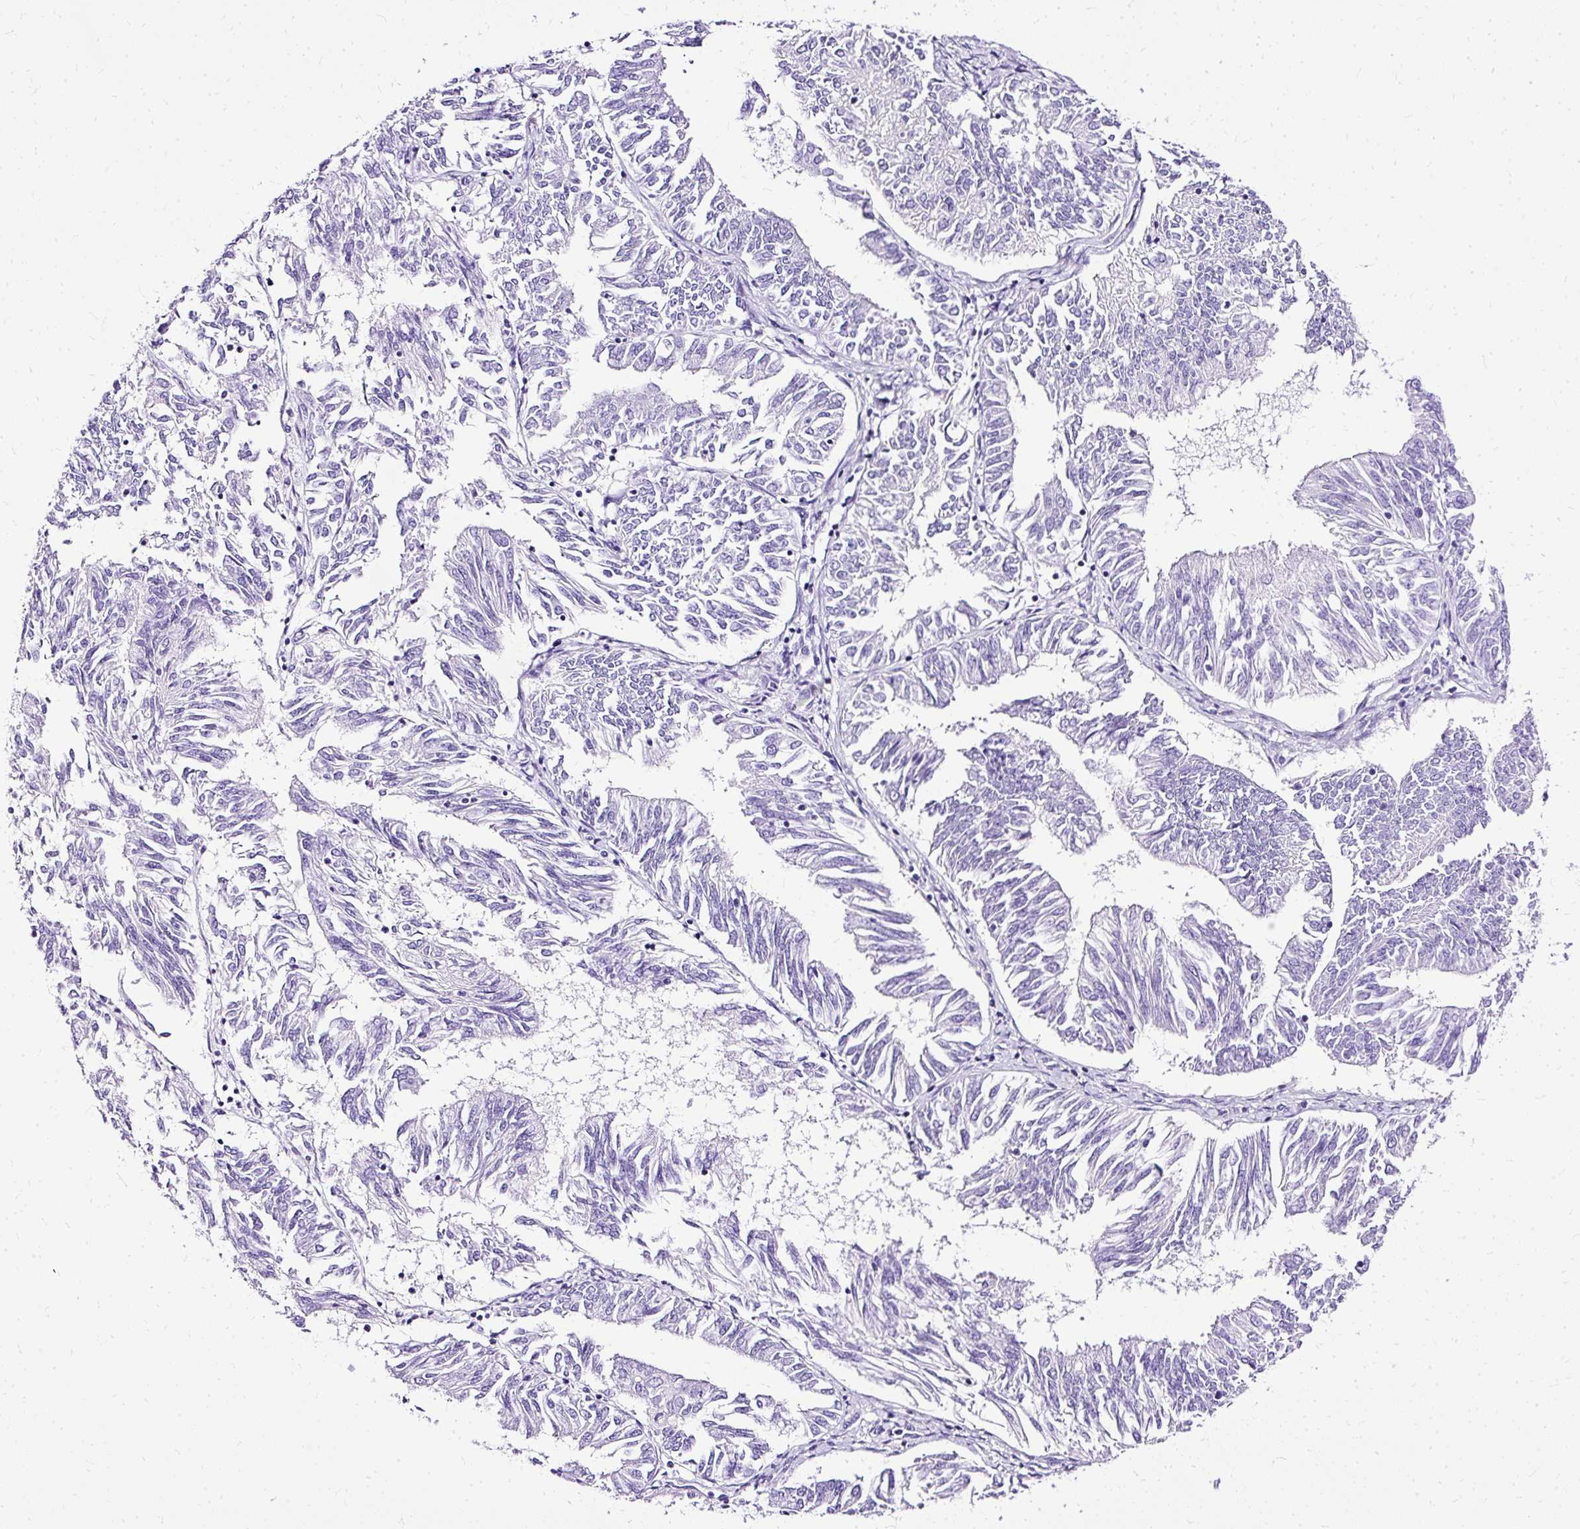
{"staining": {"intensity": "negative", "quantity": "none", "location": "none"}, "tissue": "endometrial cancer", "cell_type": "Tumor cells", "image_type": "cancer", "snomed": [{"axis": "morphology", "description": "Adenocarcinoma, NOS"}, {"axis": "topography", "description": "Endometrium"}], "caption": "Immunohistochemistry (IHC) histopathology image of neoplastic tissue: human endometrial cancer stained with DAB demonstrates no significant protein expression in tumor cells.", "gene": "SLC8A2", "patient": {"sex": "female", "age": 58}}